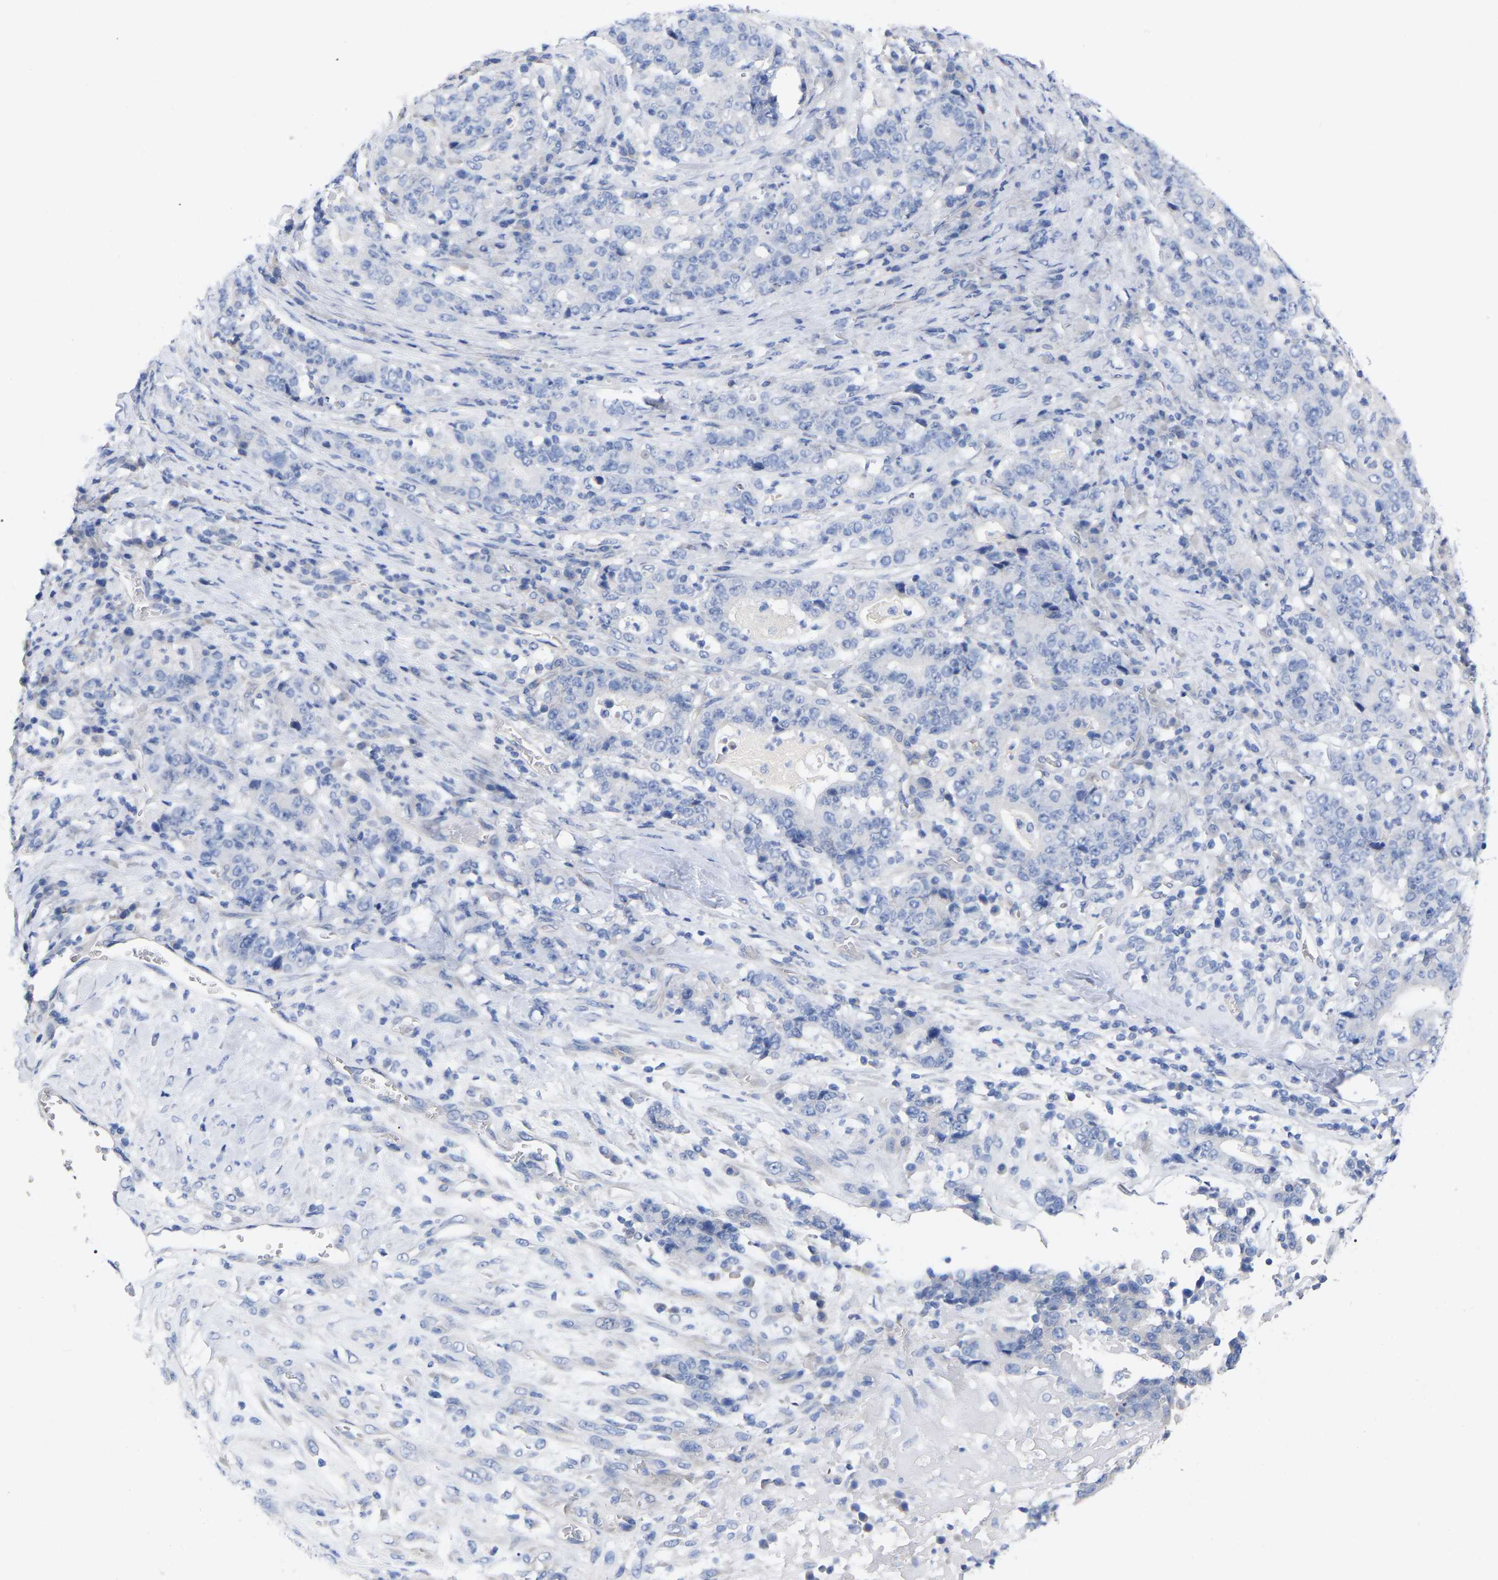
{"staining": {"intensity": "negative", "quantity": "none", "location": "none"}, "tissue": "stomach cancer", "cell_type": "Tumor cells", "image_type": "cancer", "snomed": [{"axis": "morphology", "description": "Normal tissue, NOS"}, {"axis": "morphology", "description": "Adenocarcinoma, NOS"}, {"axis": "topography", "description": "Stomach, upper"}, {"axis": "topography", "description": "Stomach"}], "caption": "High magnification brightfield microscopy of stomach cancer (adenocarcinoma) stained with DAB (brown) and counterstained with hematoxylin (blue): tumor cells show no significant staining.", "gene": "HAPLN1", "patient": {"sex": "male", "age": 59}}